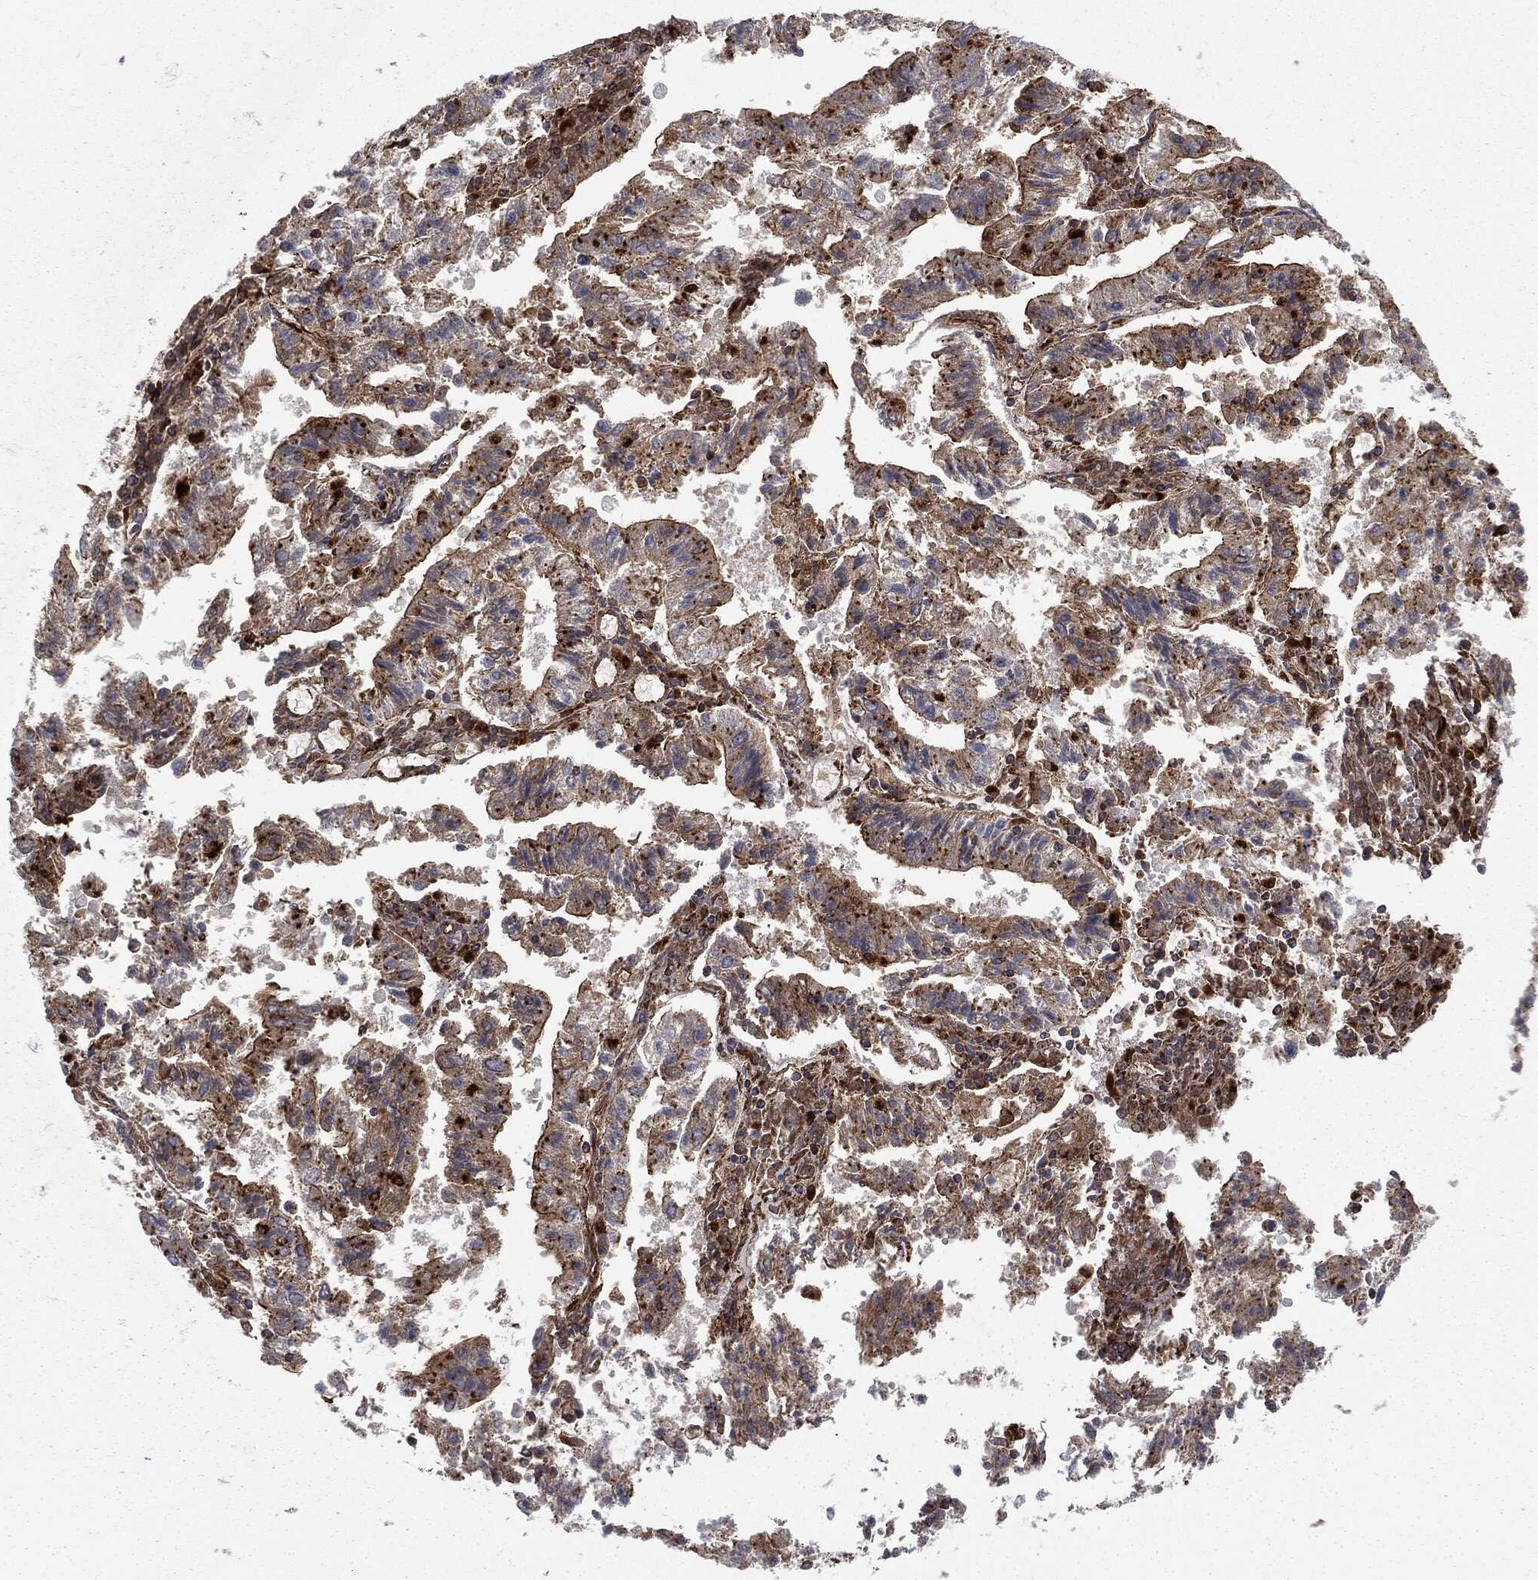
{"staining": {"intensity": "strong", "quantity": ">75%", "location": "cytoplasmic/membranous"}, "tissue": "endometrial cancer", "cell_type": "Tumor cells", "image_type": "cancer", "snomed": [{"axis": "morphology", "description": "Adenocarcinoma, NOS"}, {"axis": "topography", "description": "Endometrium"}], "caption": "Tumor cells show high levels of strong cytoplasmic/membranous expression in approximately >75% of cells in human endometrial adenocarcinoma. The protein of interest is shown in brown color, while the nuclei are stained blue.", "gene": "CTSA", "patient": {"sex": "female", "age": 82}}